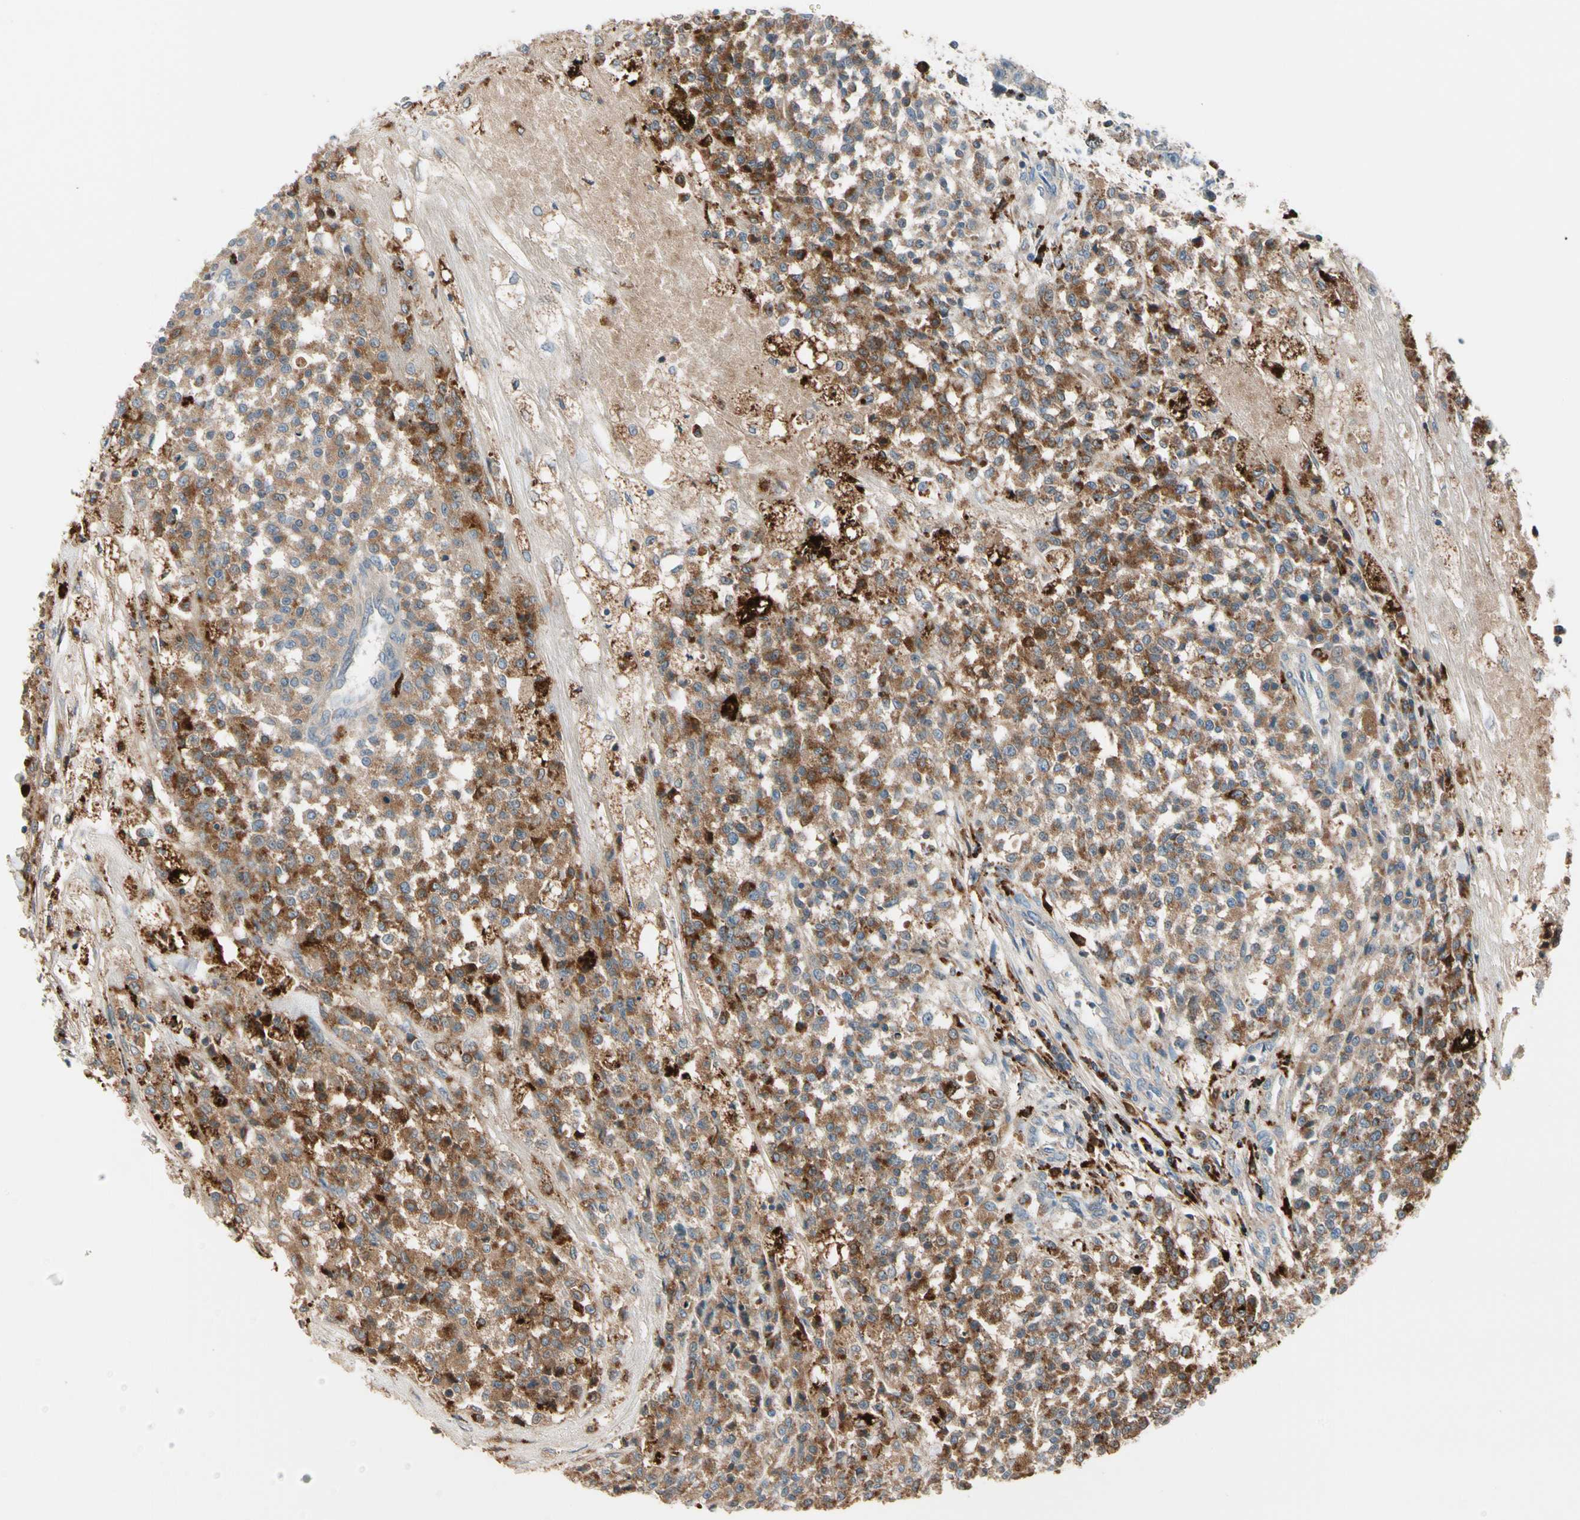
{"staining": {"intensity": "moderate", "quantity": ">75%", "location": "cytoplasmic/membranous"}, "tissue": "testis cancer", "cell_type": "Tumor cells", "image_type": "cancer", "snomed": [{"axis": "morphology", "description": "Seminoma, NOS"}, {"axis": "topography", "description": "Testis"}], "caption": "Testis cancer (seminoma) stained with a brown dye exhibits moderate cytoplasmic/membranous positive staining in approximately >75% of tumor cells.", "gene": "GM2A", "patient": {"sex": "male", "age": 59}}